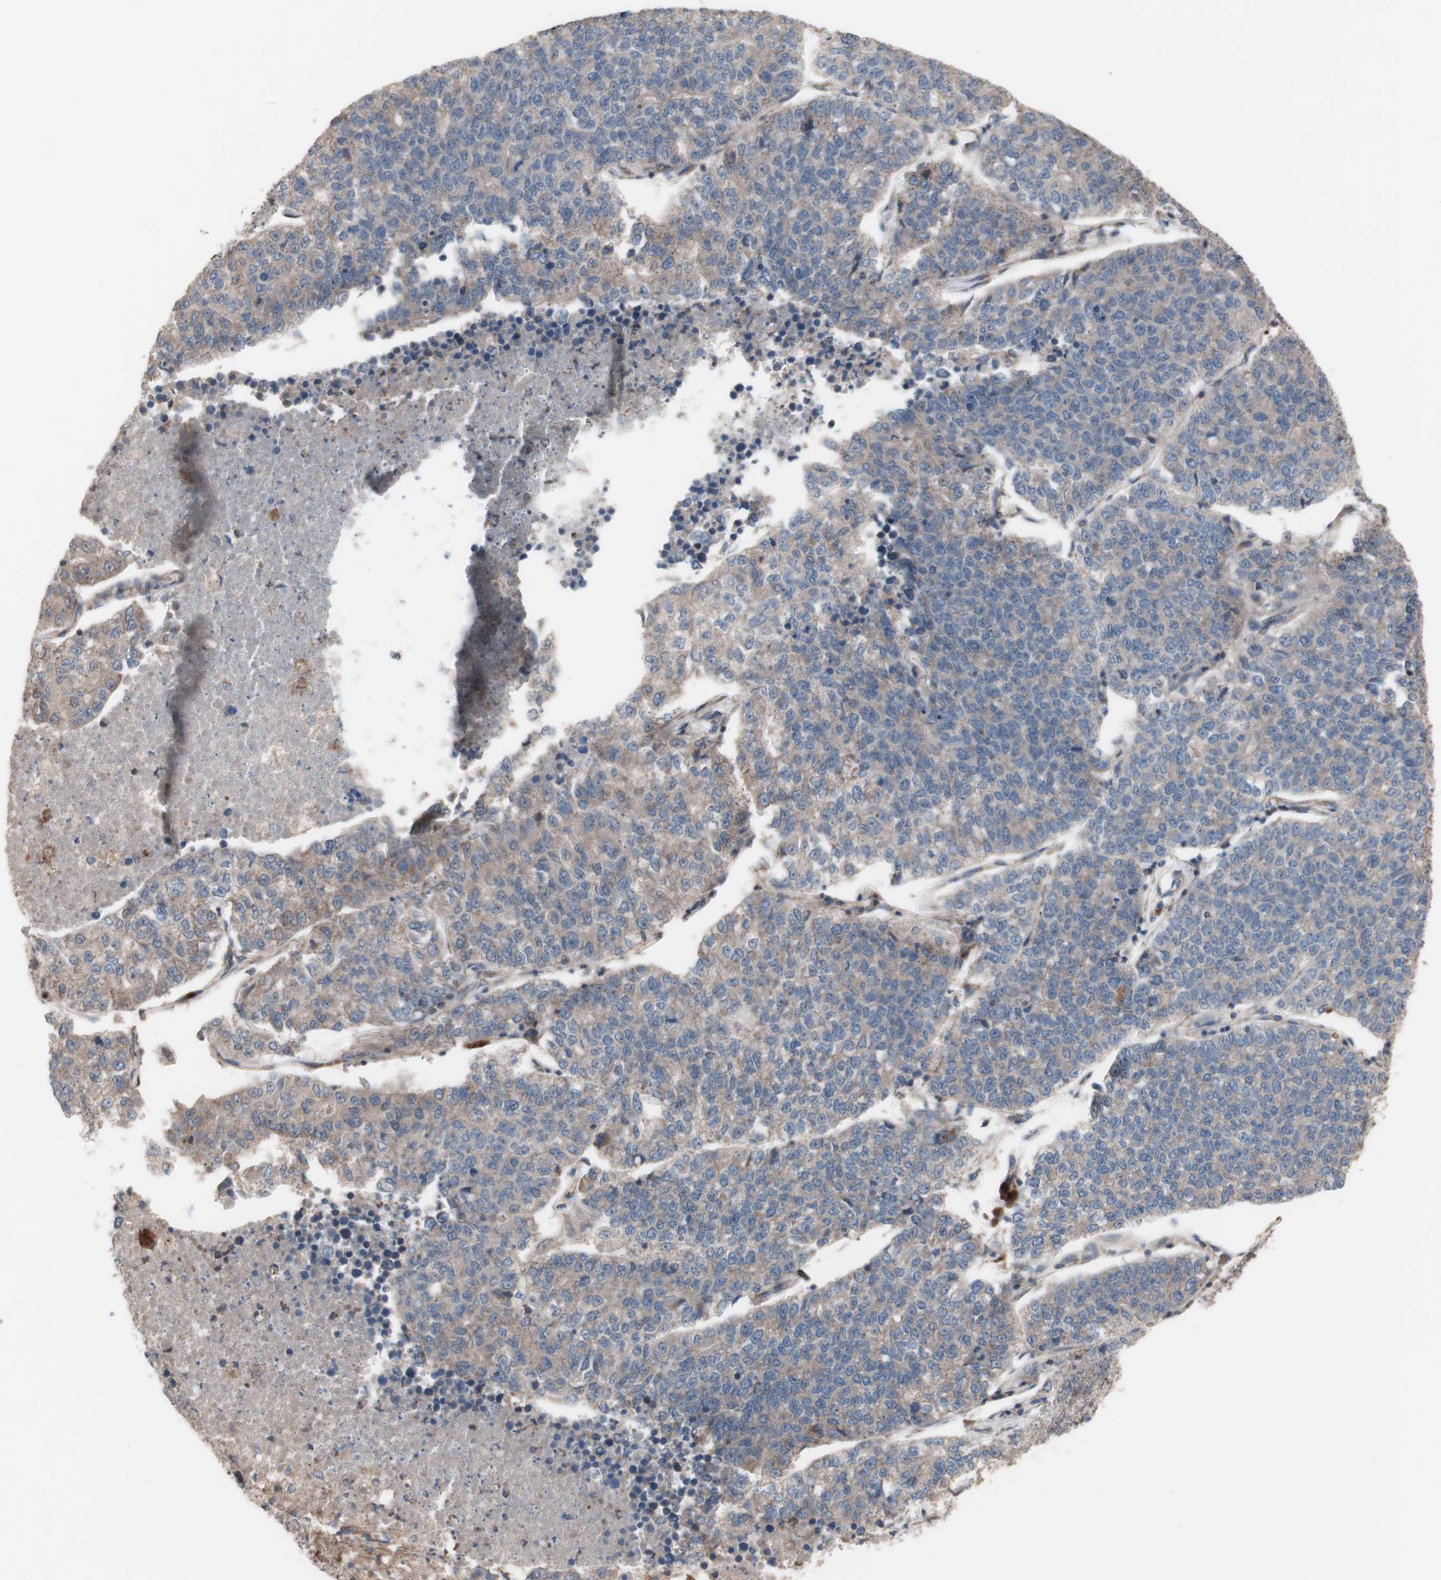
{"staining": {"intensity": "weak", "quantity": ">75%", "location": "cytoplasmic/membranous"}, "tissue": "lung cancer", "cell_type": "Tumor cells", "image_type": "cancer", "snomed": [{"axis": "morphology", "description": "Adenocarcinoma, NOS"}, {"axis": "topography", "description": "Lung"}], "caption": "An immunohistochemistry histopathology image of neoplastic tissue is shown. Protein staining in brown labels weak cytoplasmic/membranous positivity in adenocarcinoma (lung) within tumor cells. The protein is stained brown, and the nuclei are stained in blue (DAB (3,3'-diaminobenzidine) IHC with brightfield microscopy, high magnification).", "gene": "COPB1", "patient": {"sex": "male", "age": 49}}